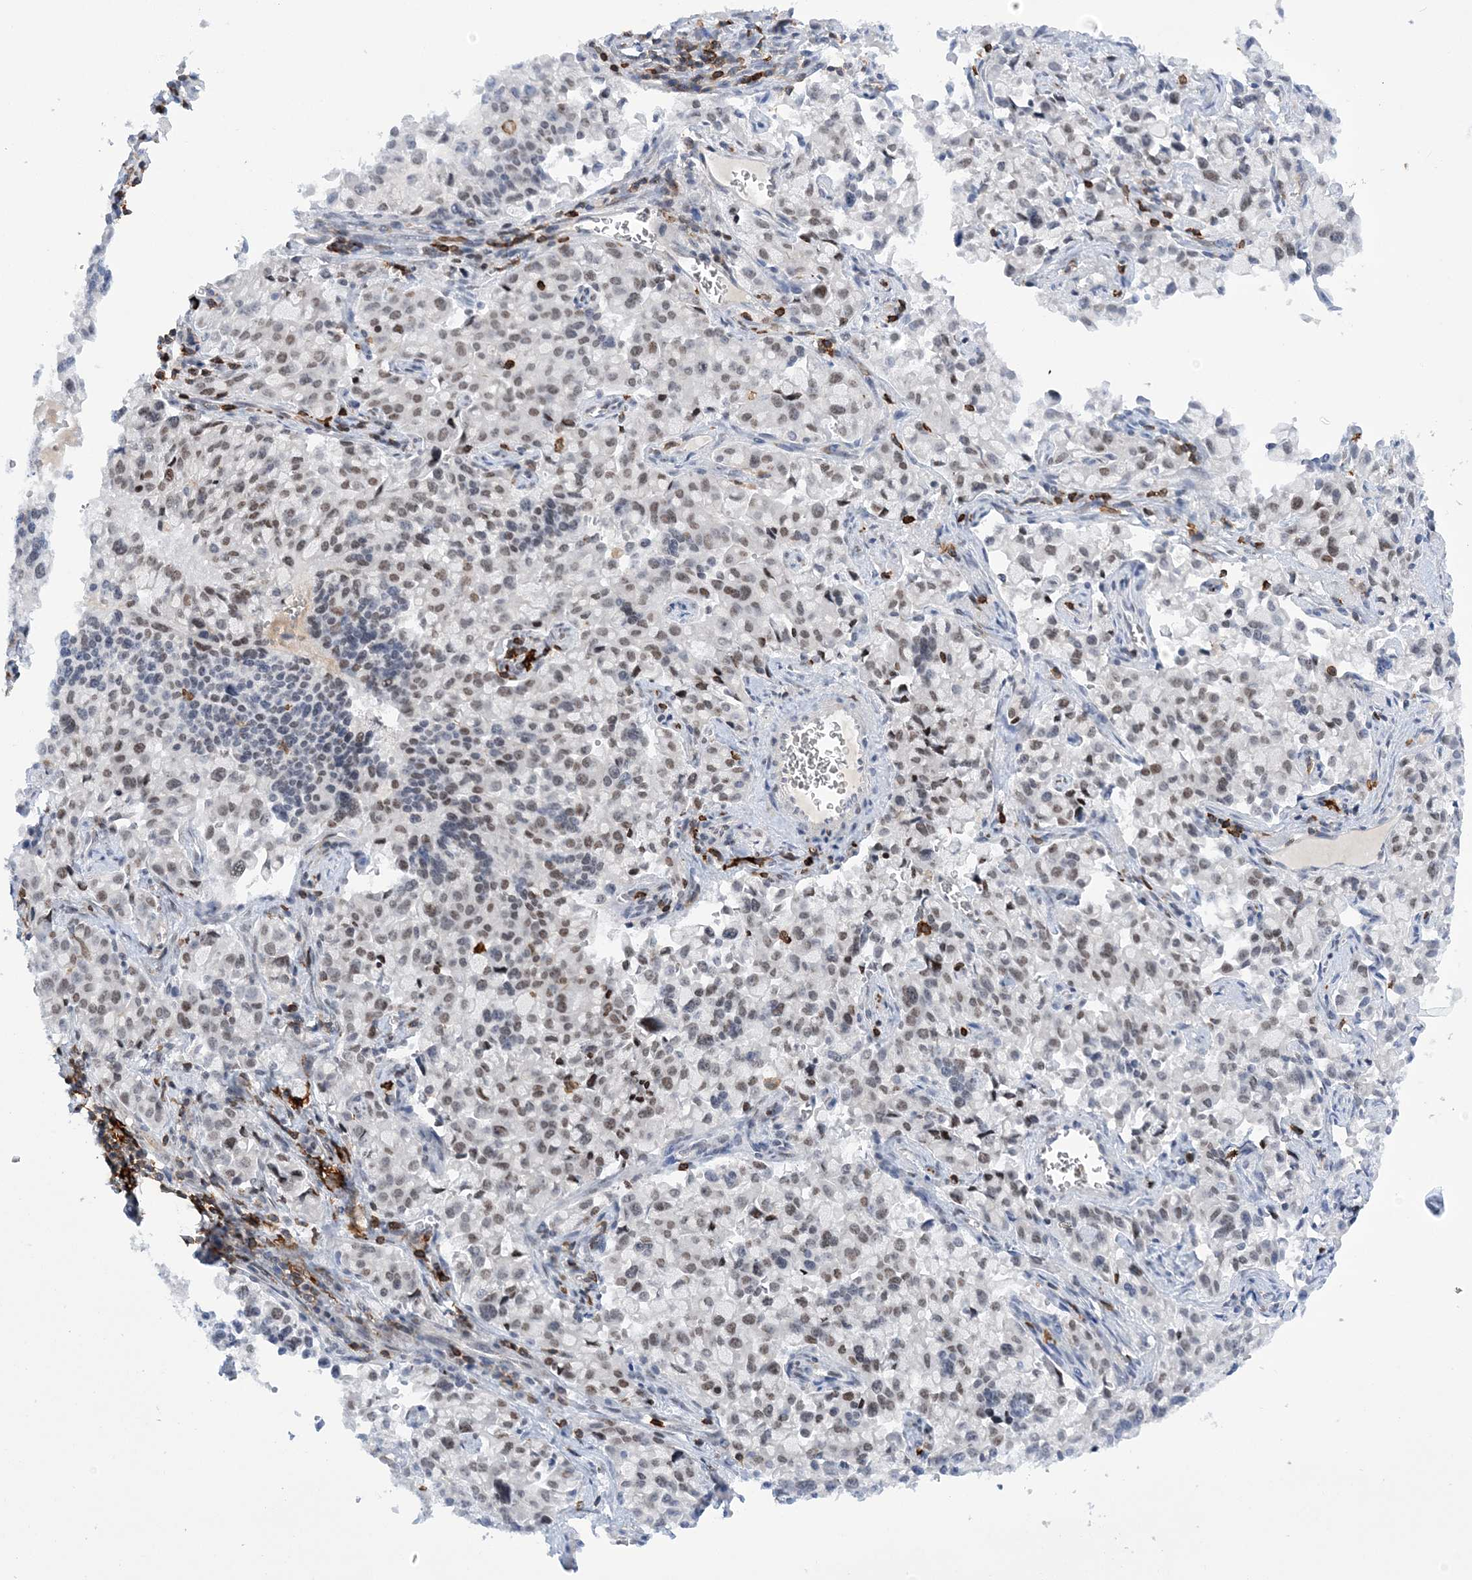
{"staining": {"intensity": "moderate", "quantity": "25%-75%", "location": "nuclear"}, "tissue": "pancreatic cancer", "cell_type": "Tumor cells", "image_type": "cancer", "snomed": [{"axis": "morphology", "description": "Adenocarcinoma, NOS"}, {"axis": "topography", "description": "Pancreas"}], "caption": "Immunohistochemistry (IHC) photomicrograph of human pancreatic adenocarcinoma stained for a protein (brown), which shows medium levels of moderate nuclear expression in approximately 25%-75% of tumor cells.", "gene": "PRMT9", "patient": {"sex": "male", "age": 65}}